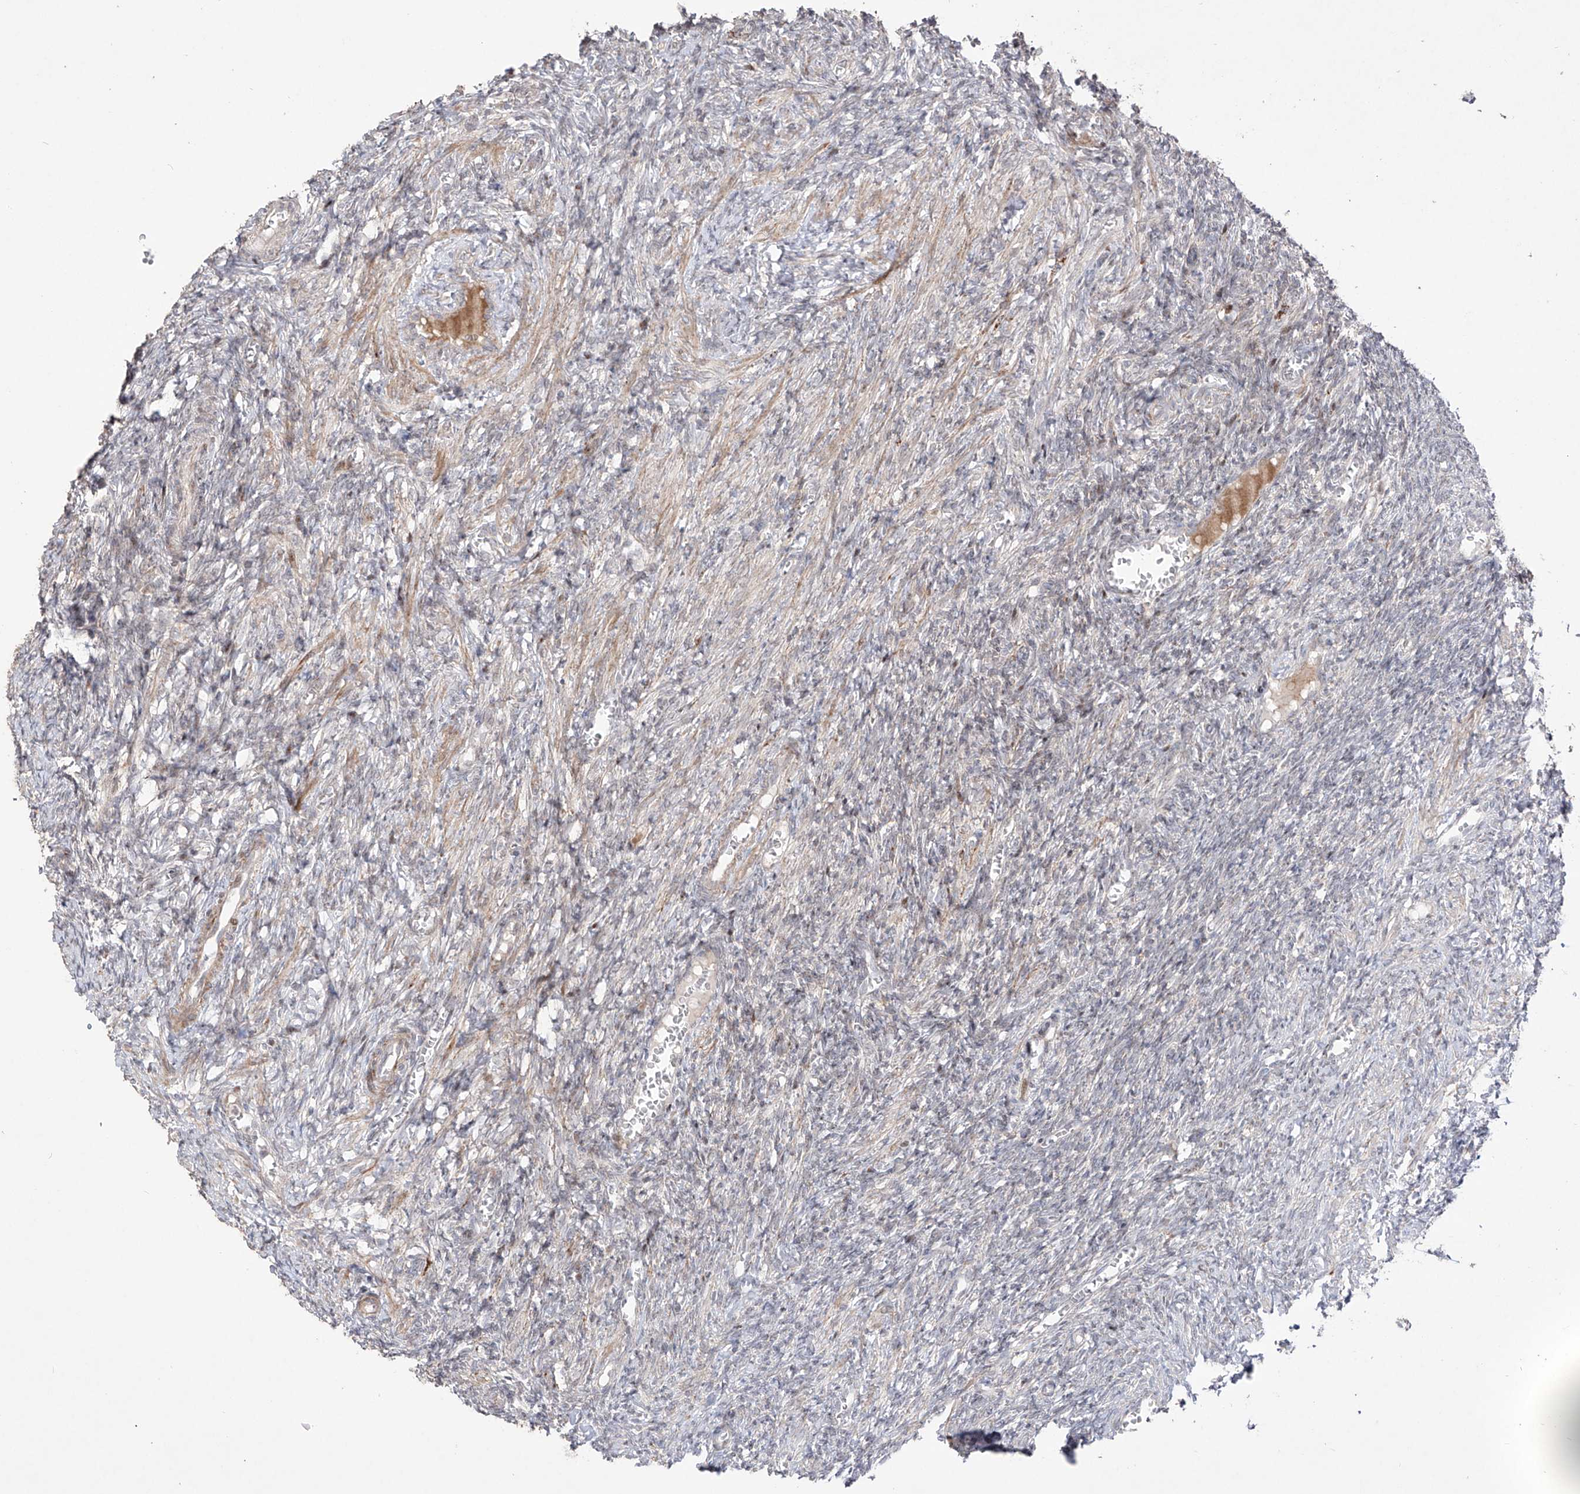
{"staining": {"intensity": "negative", "quantity": "none", "location": "none"}, "tissue": "ovary", "cell_type": "Ovarian stroma cells", "image_type": "normal", "snomed": [{"axis": "morphology", "description": "Normal tissue, NOS"}, {"axis": "topography", "description": "Ovary"}], "caption": "The image demonstrates no staining of ovarian stroma cells in benign ovary. The staining was performed using DAB to visualize the protein expression in brown, while the nuclei were stained in blue with hematoxylin (Magnification: 20x).", "gene": "YKT6", "patient": {"sex": "female", "age": 27}}